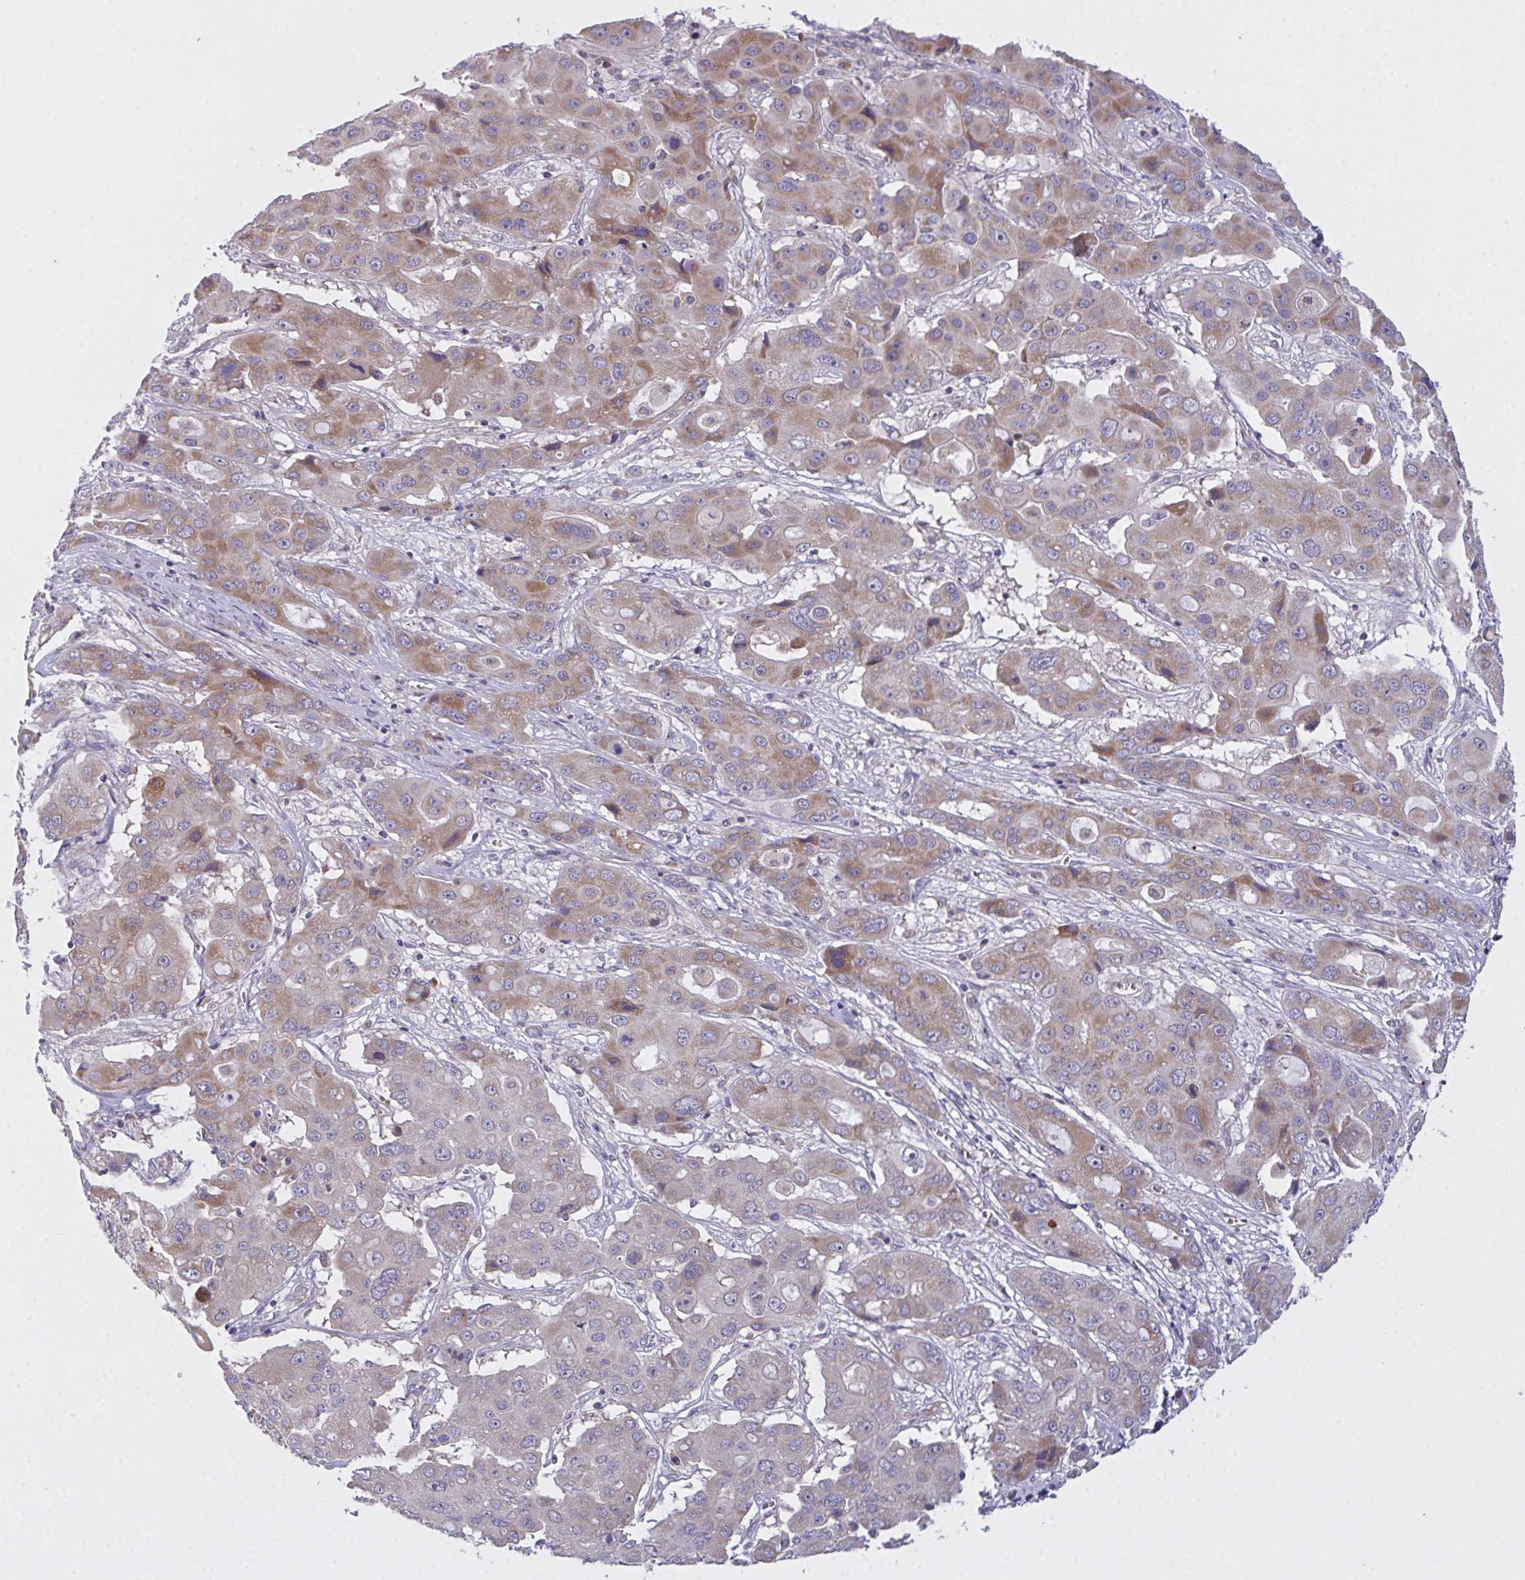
{"staining": {"intensity": "weak", "quantity": ">75%", "location": "cytoplasmic/membranous"}, "tissue": "liver cancer", "cell_type": "Tumor cells", "image_type": "cancer", "snomed": [{"axis": "morphology", "description": "Cholangiocarcinoma"}, {"axis": "topography", "description": "Liver"}], "caption": "A high-resolution histopathology image shows immunohistochemistry (IHC) staining of liver cancer (cholangiocarcinoma), which reveals weak cytoplasmic/membranous expression in approximately >75% of tumor cells.", "gene": "MRPS2", "patient": {"sex": "male", "age": 67}}